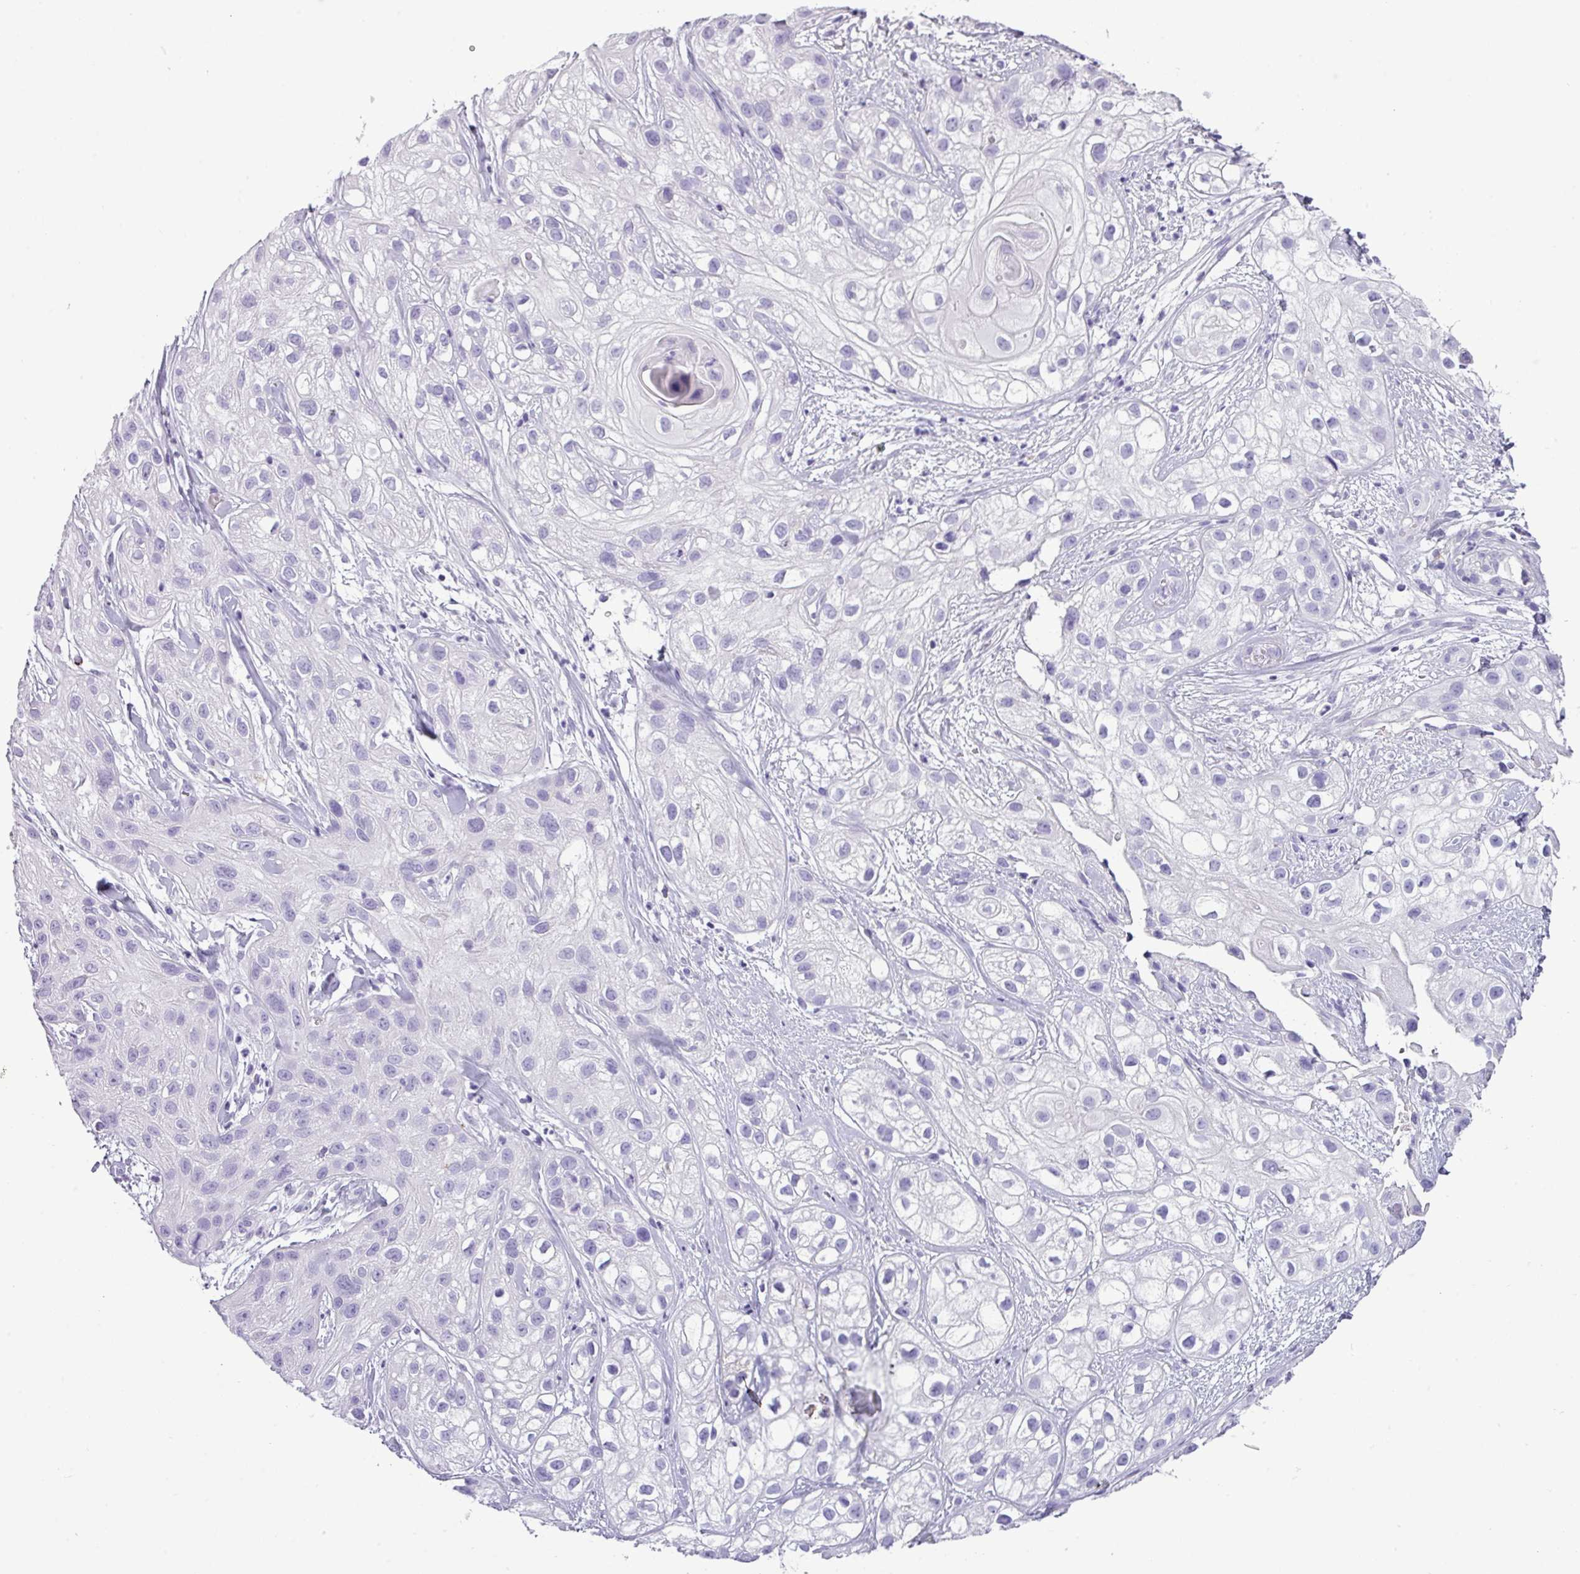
{"staining": {"intensity": "negative", "quantity": "none", "location": "none"}, "tissue": "skin cancer", "cell_type": "Tumor cells", "image_type": "cancer", "snomed": [{"axis": "morphology", "description": "Squamous cell carcinoma, NOS"}, {"axis": "topography", "description": "Skin"}], "caption": "The IHC image has no significant positivity in tumor cells of squamous cell carcinoma (skin) tissue. (DAB (3,3'-diaminobenzidine) immunohistochemistry (IHC), high magnification).", "gene": "RBMXL2", "patient": {"sex": "male", "age": 82}}